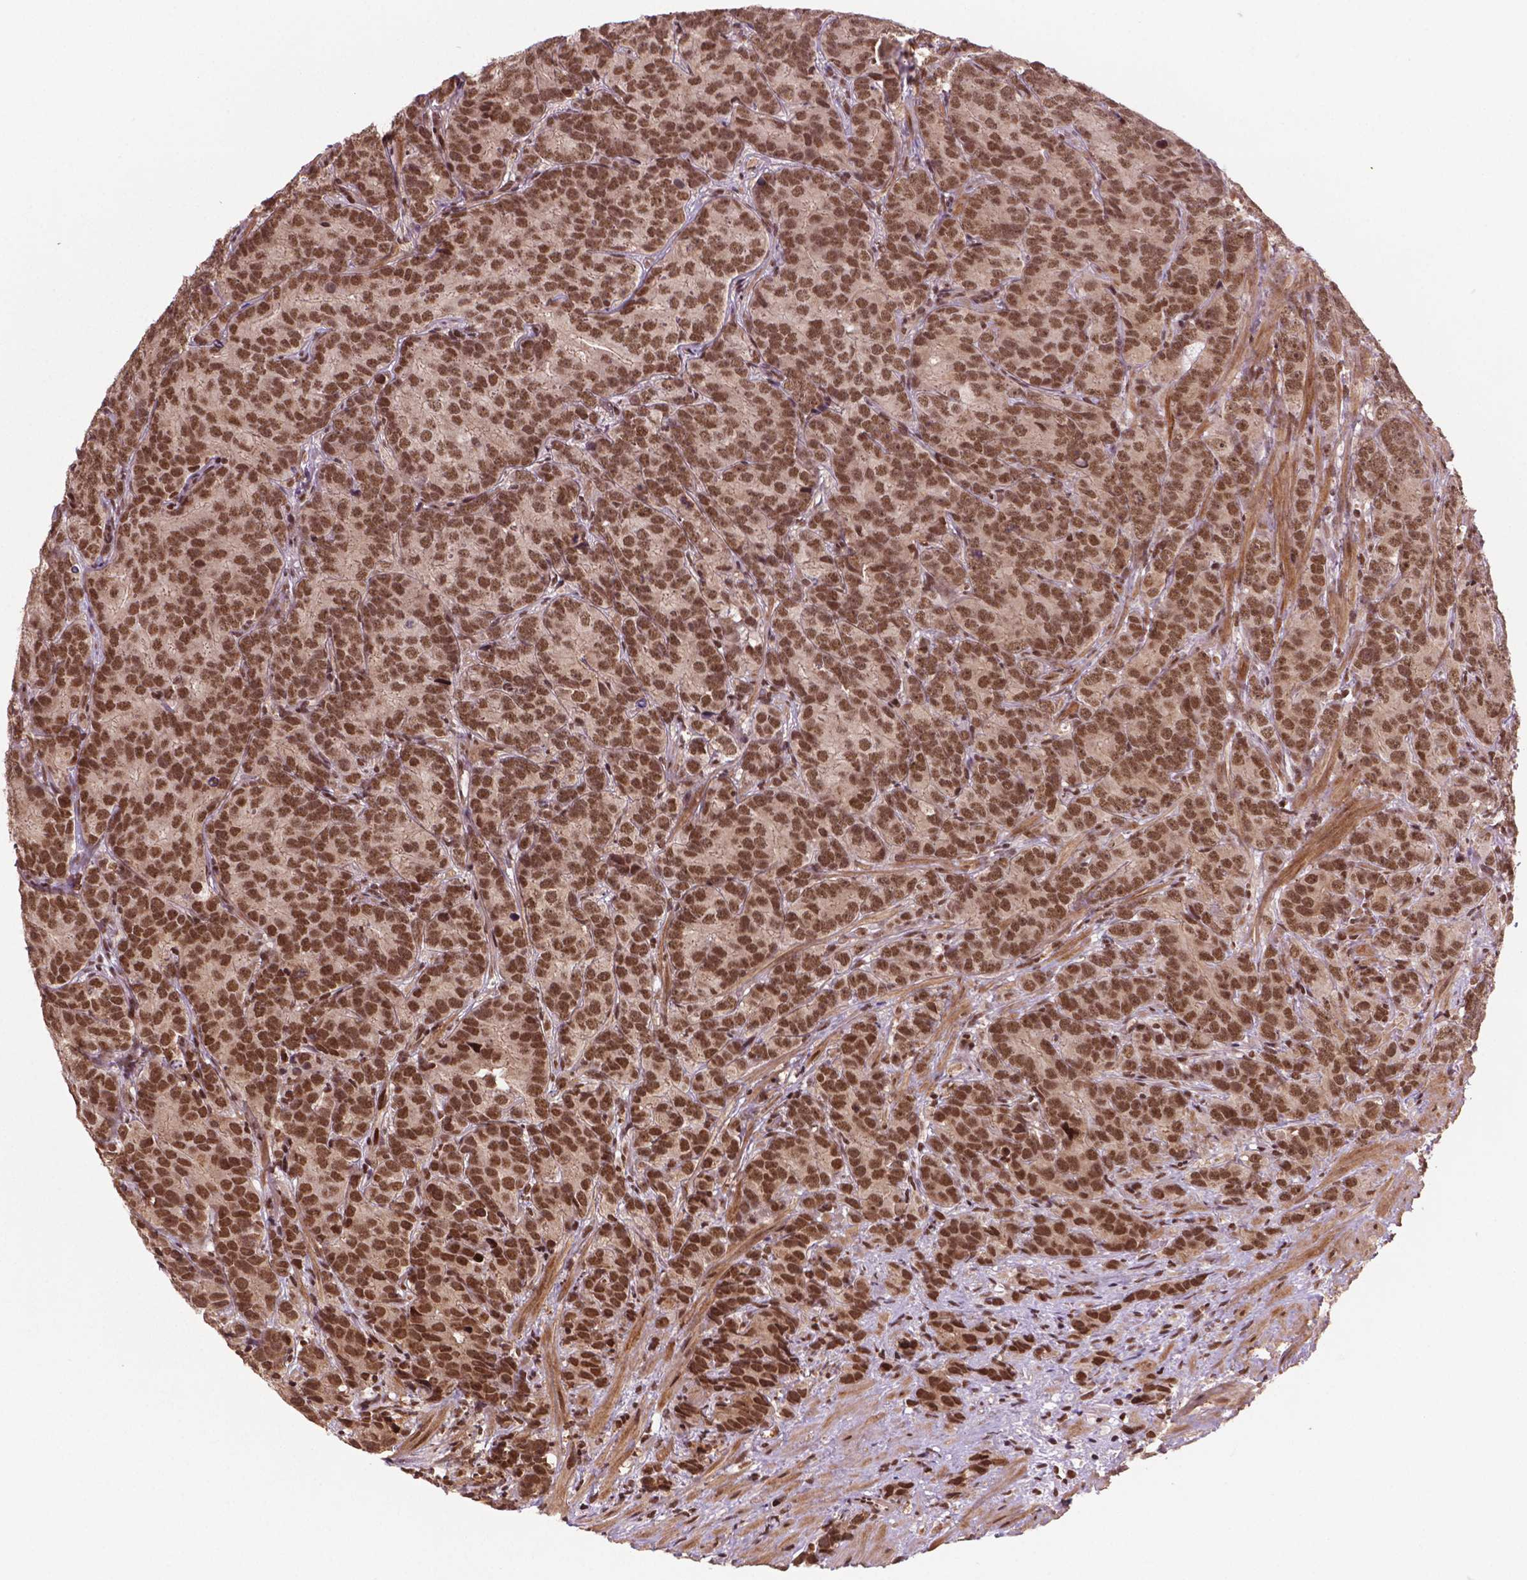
{"staining": {"intensity": "strong", "quantity": ">75%", "location": "nuclear"}, "tissue": "prostate cancer", "cell_type": "Tumor cells", "image_type": "cancer", "snomed": [{"axis": "morphology", "description": "Adenocarcinoma, High grade"}, {"axis": "topography", "description": "Prostate"}], "caption": "The photomicrograph exhibits staining of prostate adenocarcinoma (high-grade), revealing strong nuclear protein expression (brown color) within tumor cells. Nuclei are stained in blue.", "gene": "SIRT6", "patient": {"sex": "male", "age": 90}}